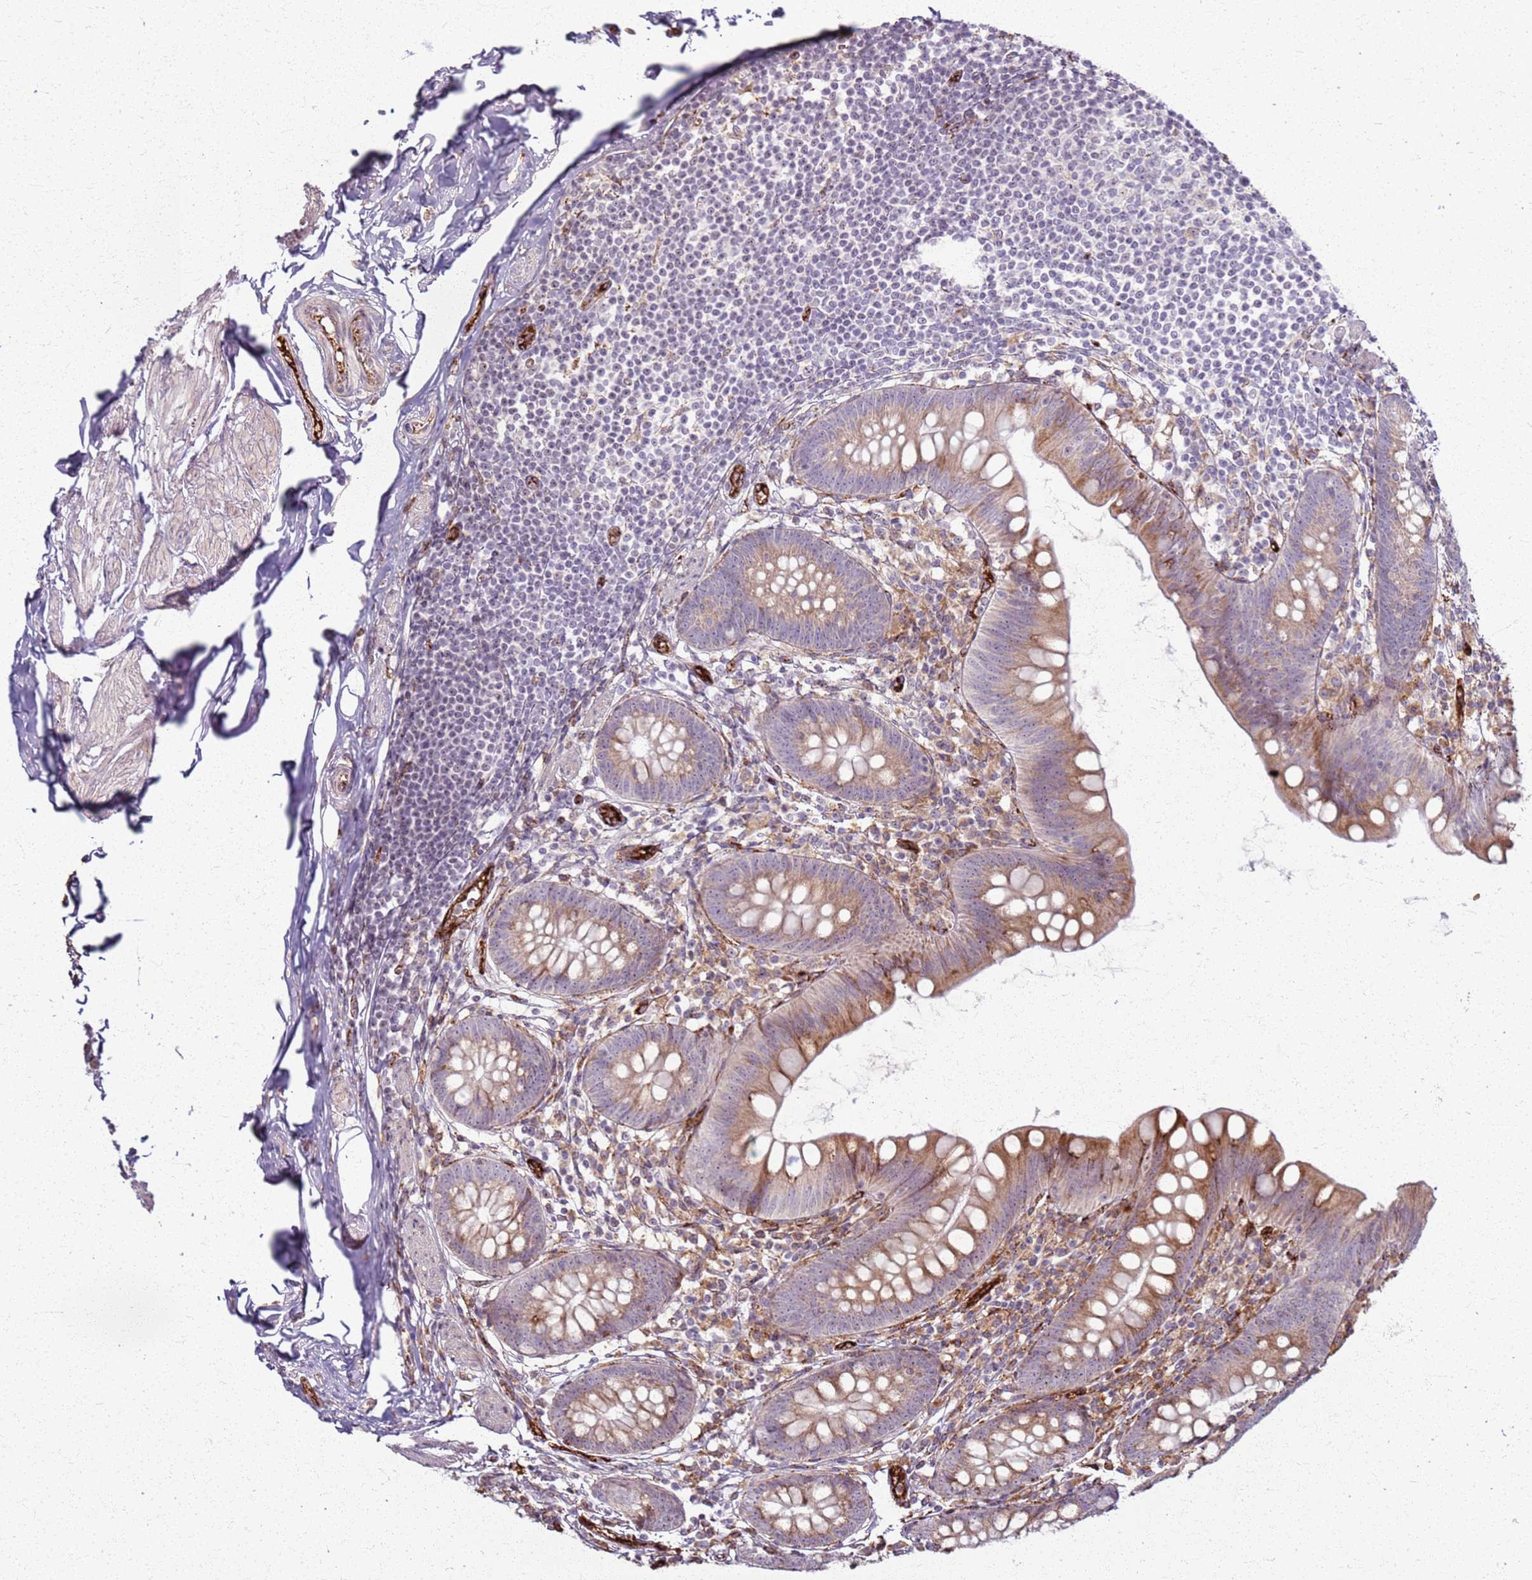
{"staining": {"intensity": "moderate", "quantity": ">75%", "location": "cytoplasmic/membranous"}, "tissue": "appendix", "cell_type": "Glandular cells", "image_type": "normal", "snomed": [{"axis": "morphology", "description": "Normal tissue, NOS"}, {"axis": "topography", "description": "Appendix"}], "caption": "The photomicrograph reveals immunohistochemical staining of normal appendix. There is moderate cytoplasmic/membranous positivity is appreciated in approximately >75% of glandular cells.", "gene": "KRI1", "patient": {"sex": "female", "age": 62}}